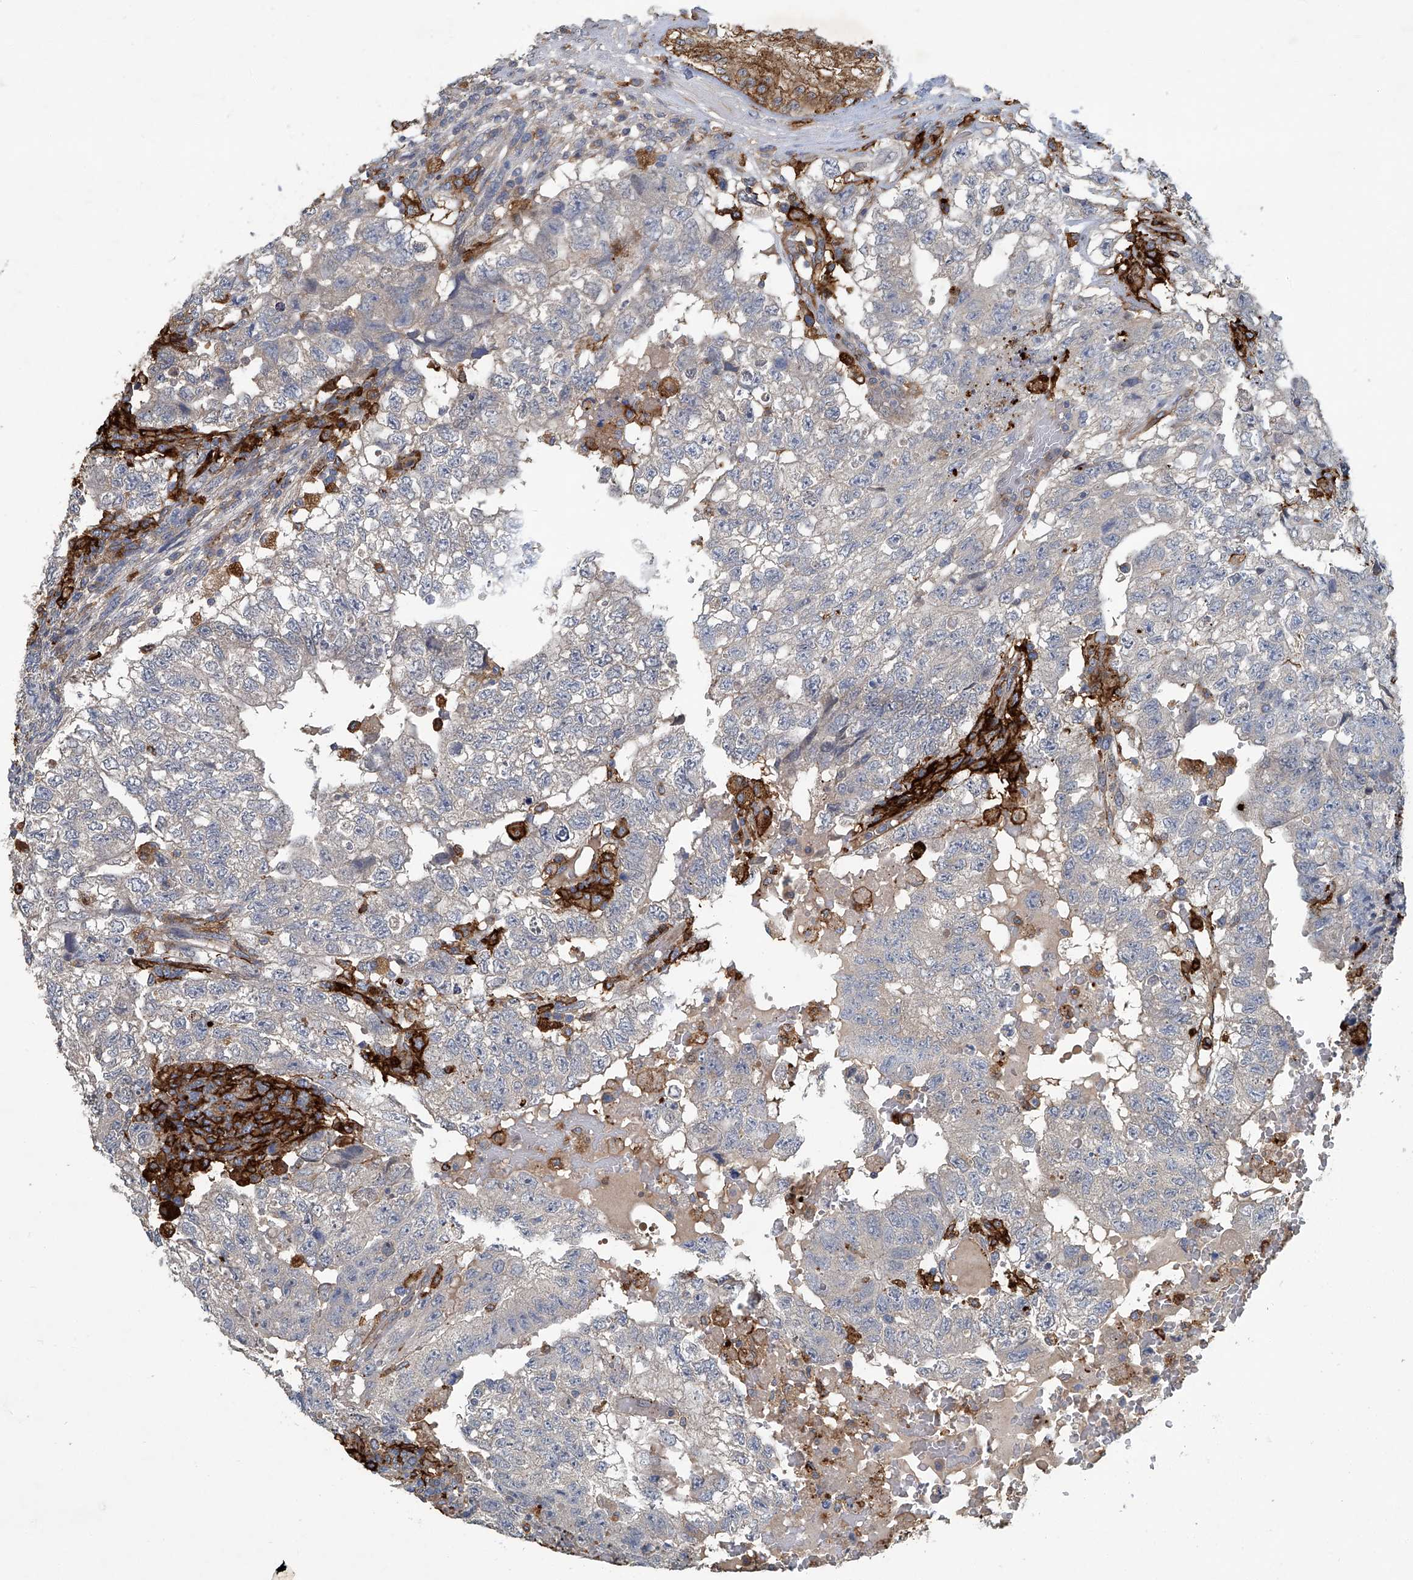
{"staining": {"intensity": "negative", "quantity": "none", "location": "none"}, "tissue": "testis cancer", "cell_type": "Tumor cells", "image_type": "cancer", "snomed": [{"axis": "morphology", "description": "Carcinoma, Embryonal, NOS"}, {"axis": "topography", "description": "Testis"}], "caption": "Testis cancer was stained to show a protein in brown. There is no significant expression in tumor cells. (DAB (3,3'-diaminobenzidine) IHC with hematoxylin counter stain).", "gene": "FAM167A", "patient": {"sex": "male", "age": 36}}